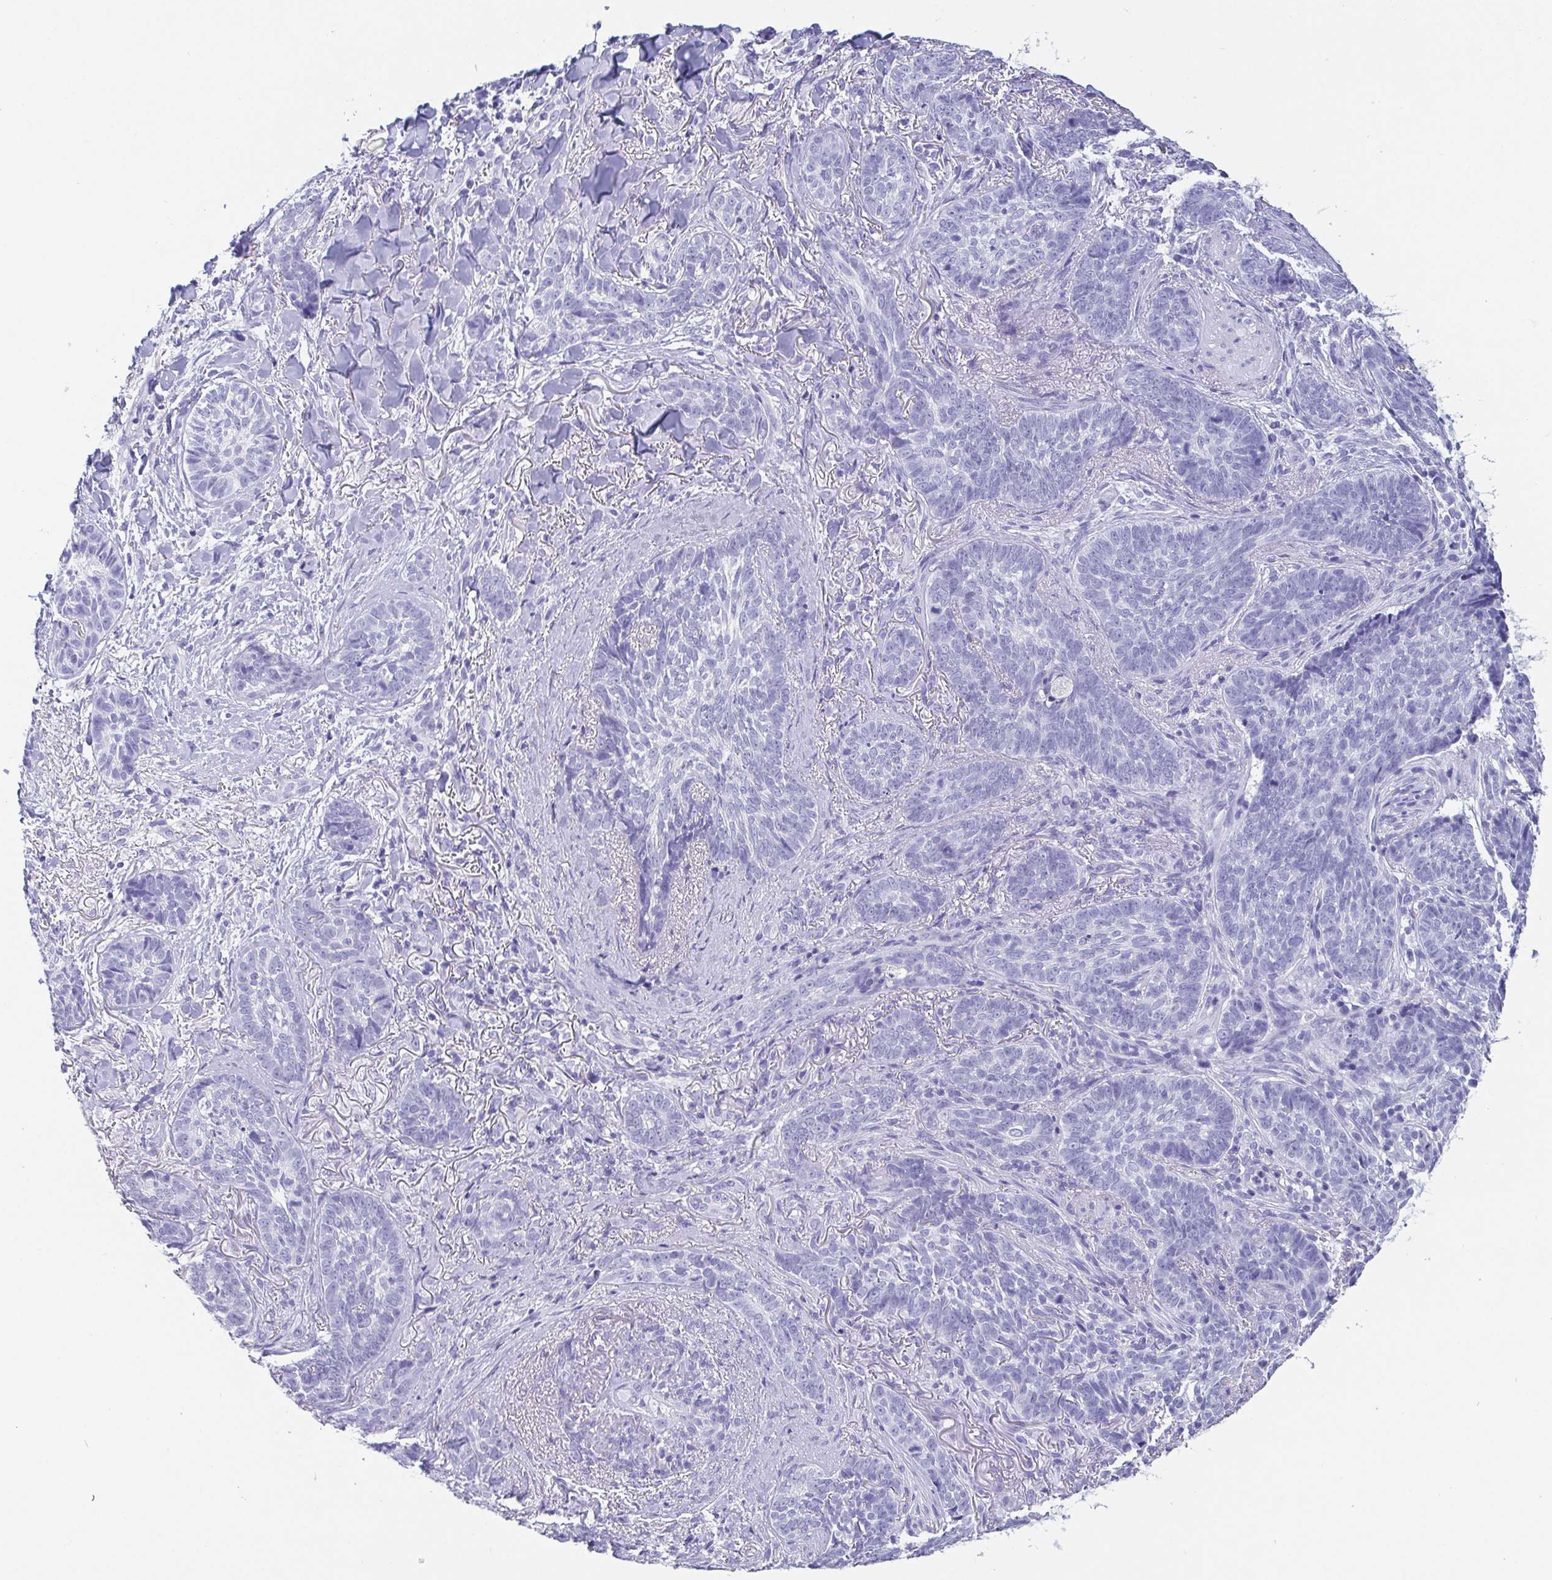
{"staining": {"intensity": "negative", "quantity": "none", "location": "none"}, "tissue": "skin cancer", "cell_type": "Tumor cells", "image_type": "cancer", "snomed": [{"axis": "morphology", "description": "Basal cell carcinoma"}, {"axis": "topography", "description": "Skin"}, {"axis": "topography", "description": "Skin of face"}], "caption": "High power microscopy histopathology image of an immunohistochemistry (IHC) histopathology image of skin basal cell carcinoma, revealing no significant expression in tumor cells.", "gene": "SCGN", "patient": {"sex": "male", "age": 88}}